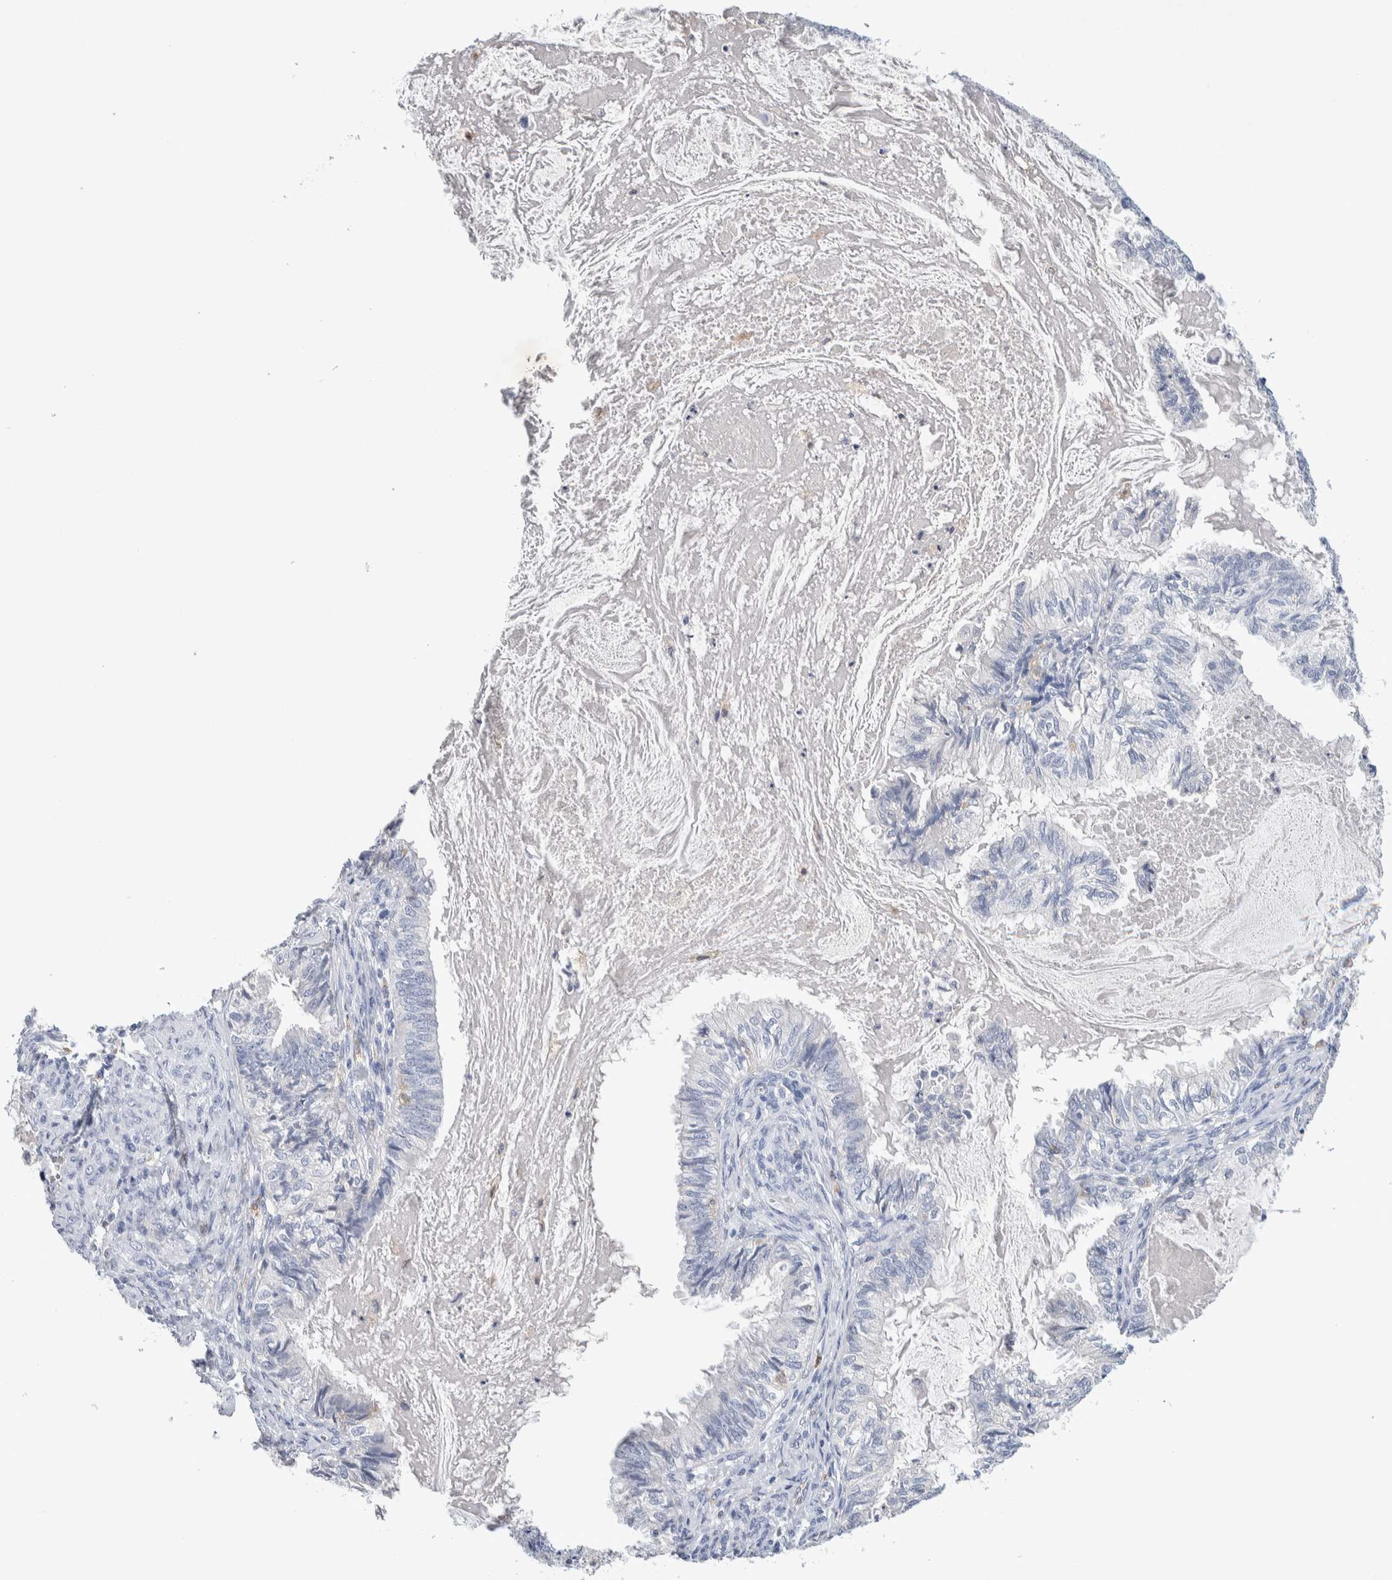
{"staining": {"intensity": "negative", "quantity": "none", "location": "none"}, "tissue": "cervical cancer", "cell_type": "Tumor cells", "image_type": "cancer", "snomed": [{"axis": "morphology", "description": "Normal tissue, NOS"}, {"axis": "morphology", "description": "Adenocarcinoma, NOS"}, {"axis": "topography", "description": "Cervix"}, {"axis": "topography", "description": "Endometrium"}], "caption": "High magnification brightfield microscopy of cervical adenocarcinoma stained with DAB (3,3'-diaminobenzidine) (brown) and counterstained with hematoxylin (blue): tumor cells show no significant positivity. (Brightfield microscopy of DAB (3,3'-diaminobenzidine) IHC at high magnification).", "gene": "NCF2", "patient": {"sex": "female", "age": 86}}